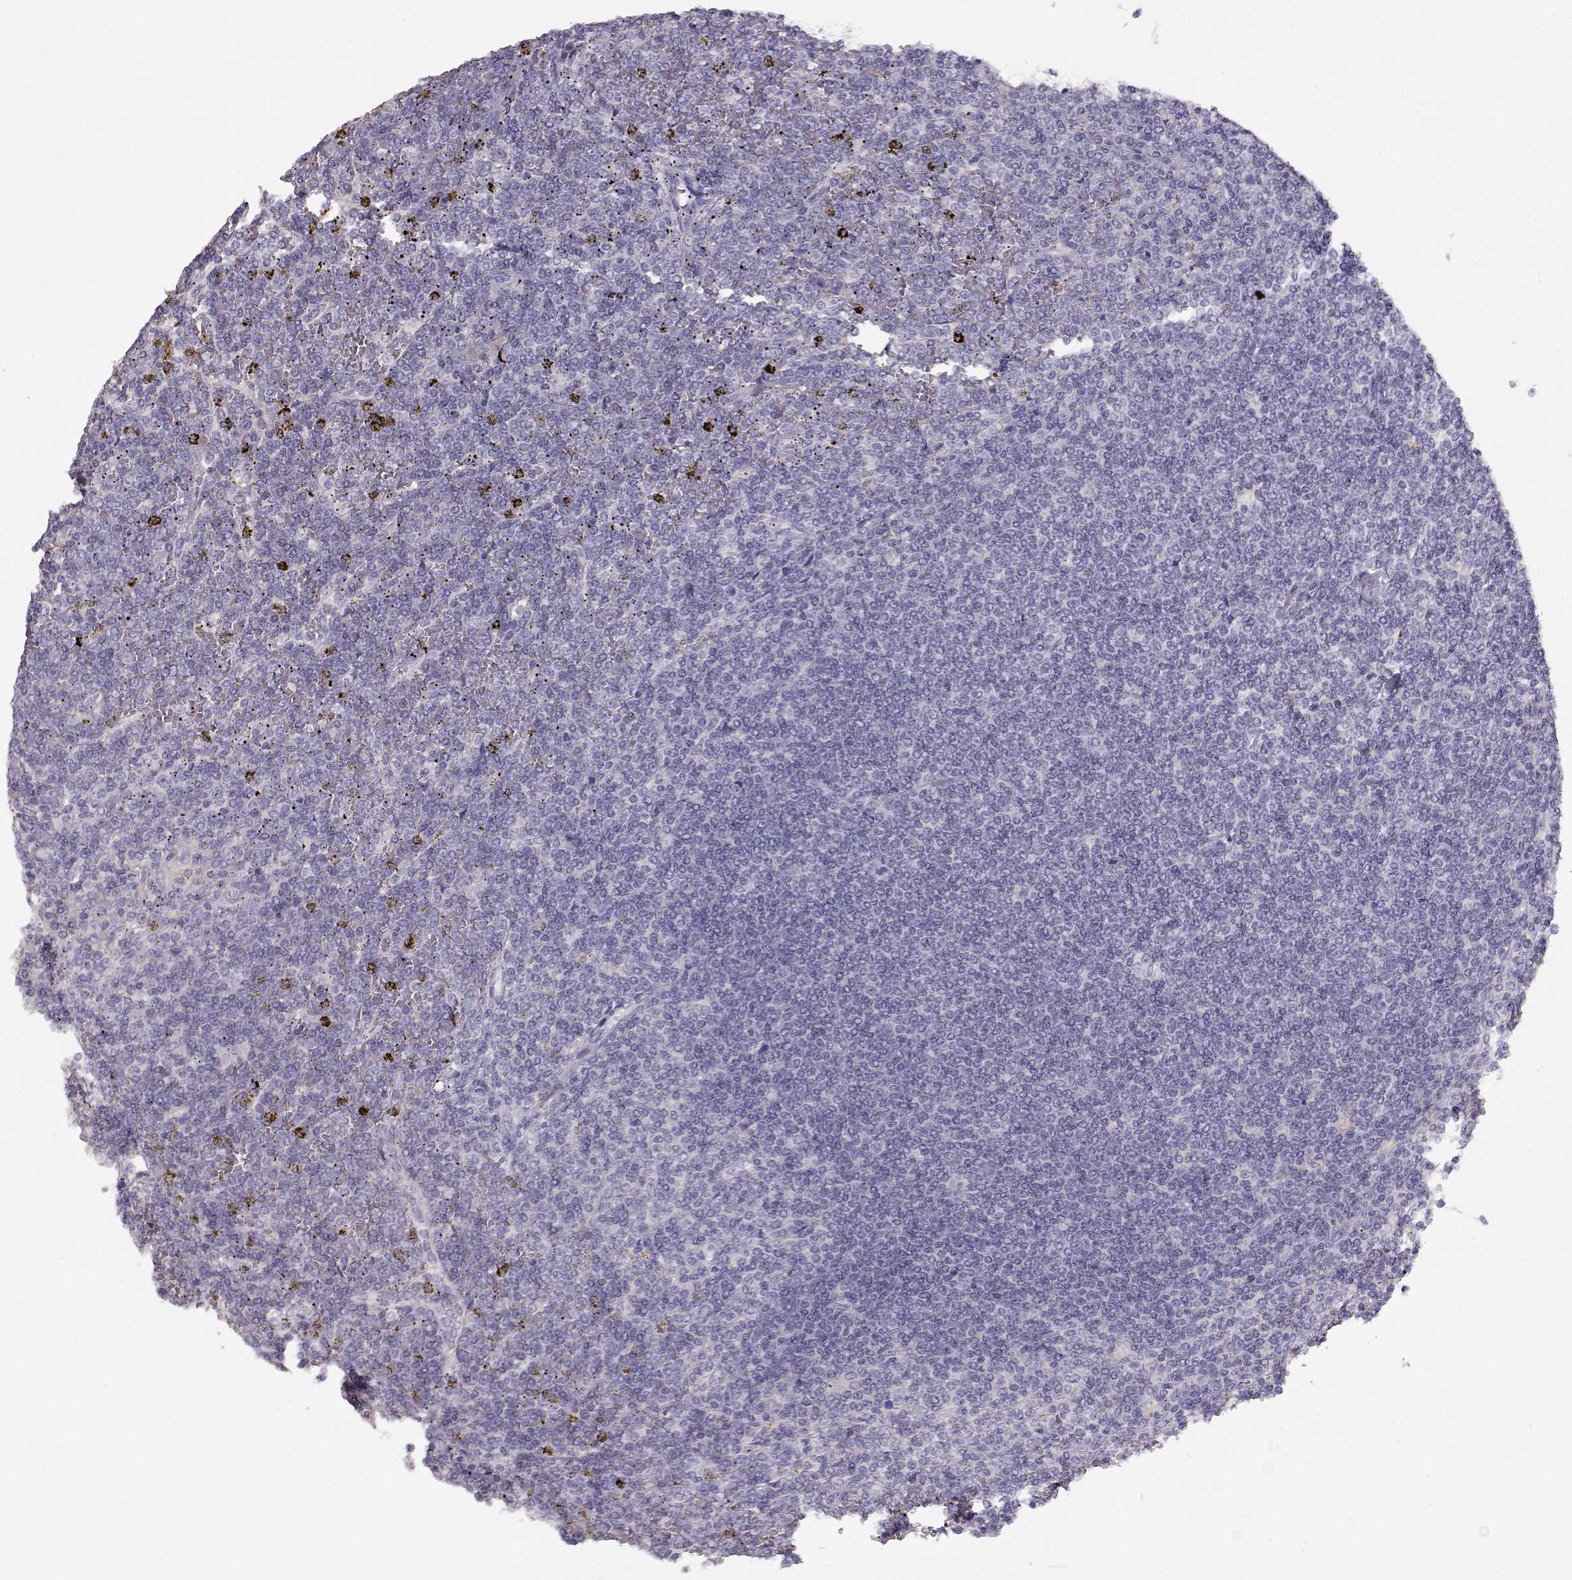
{"staining": {"intensity": "negative", "quantity": "none", "location": "none"}, "tissue": "lymphoma", "cell_type": "Tumor cells", "image_type": "cancer", "snomed": [{"axis": "morphology", "description": "Malignant lymphoma, non-Hodgkin's type, Low grade"}, {"axis": "topography", "description": "Spleen"}], "caption": "Human lymphoma stained for a protein using immunohistochemistry reveals no expression in tumor cells.", "gene": "NDRG4", "patient": {"sex": "female", "age": 19}}